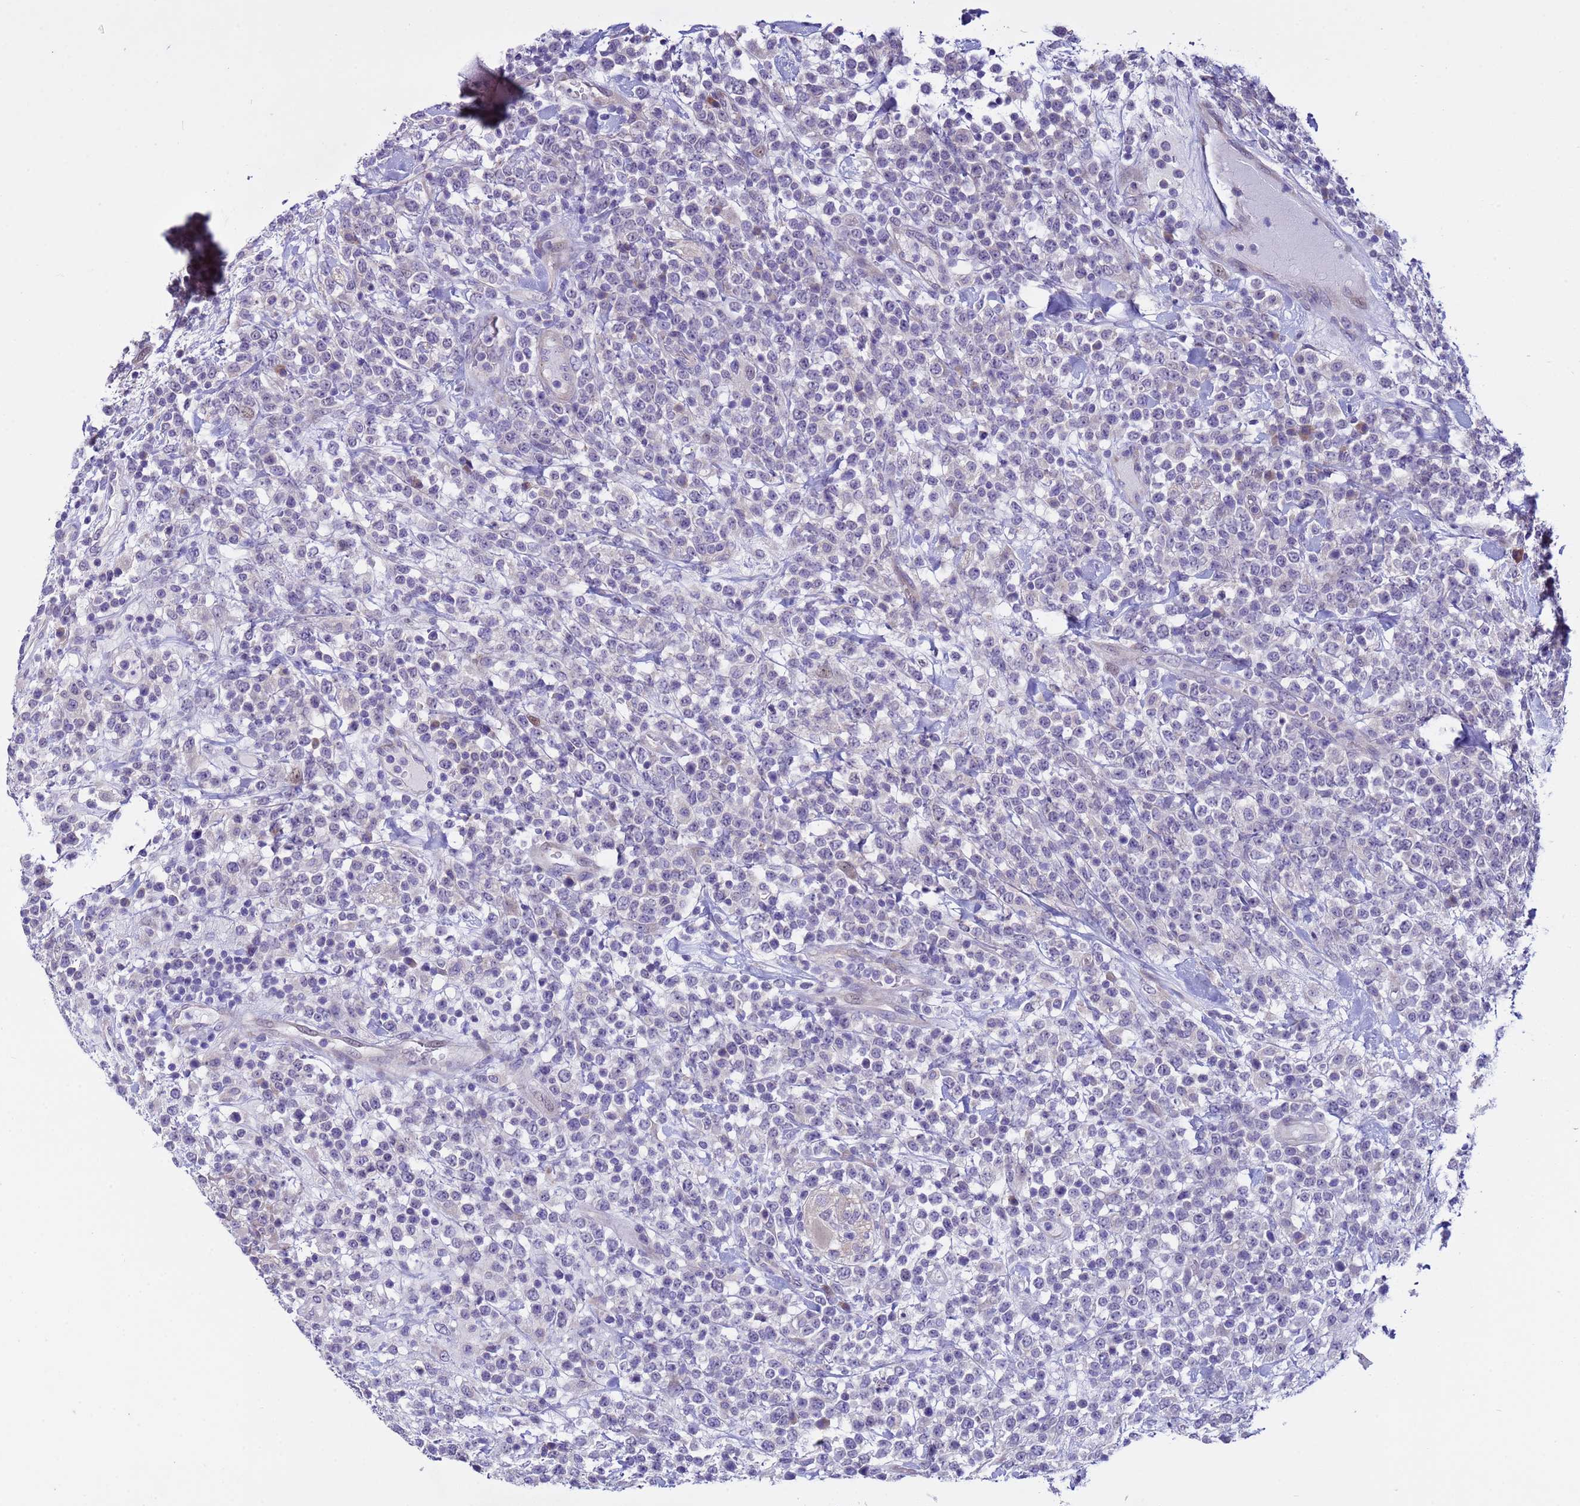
{"staining": {"intensity": "negative", "quantity": "none", "location": "none"}, "tissue": "lymphoma", "cell_type": "Tumor cells", "image_type": "cancer", "snomed": [{"axis": "morphology", "description": "Malignant lymphoma, non-Hodgkin's type, High grade"}, {"axis": "topography", "description": "Colon"}], "caption": "Image shows no significant protein staining in tumor cells of malignant lymphoma, non-Hodgkin's type (high-grade).", "gene": "IGSF11", "patient": {"sex": "female", "age": 53}}